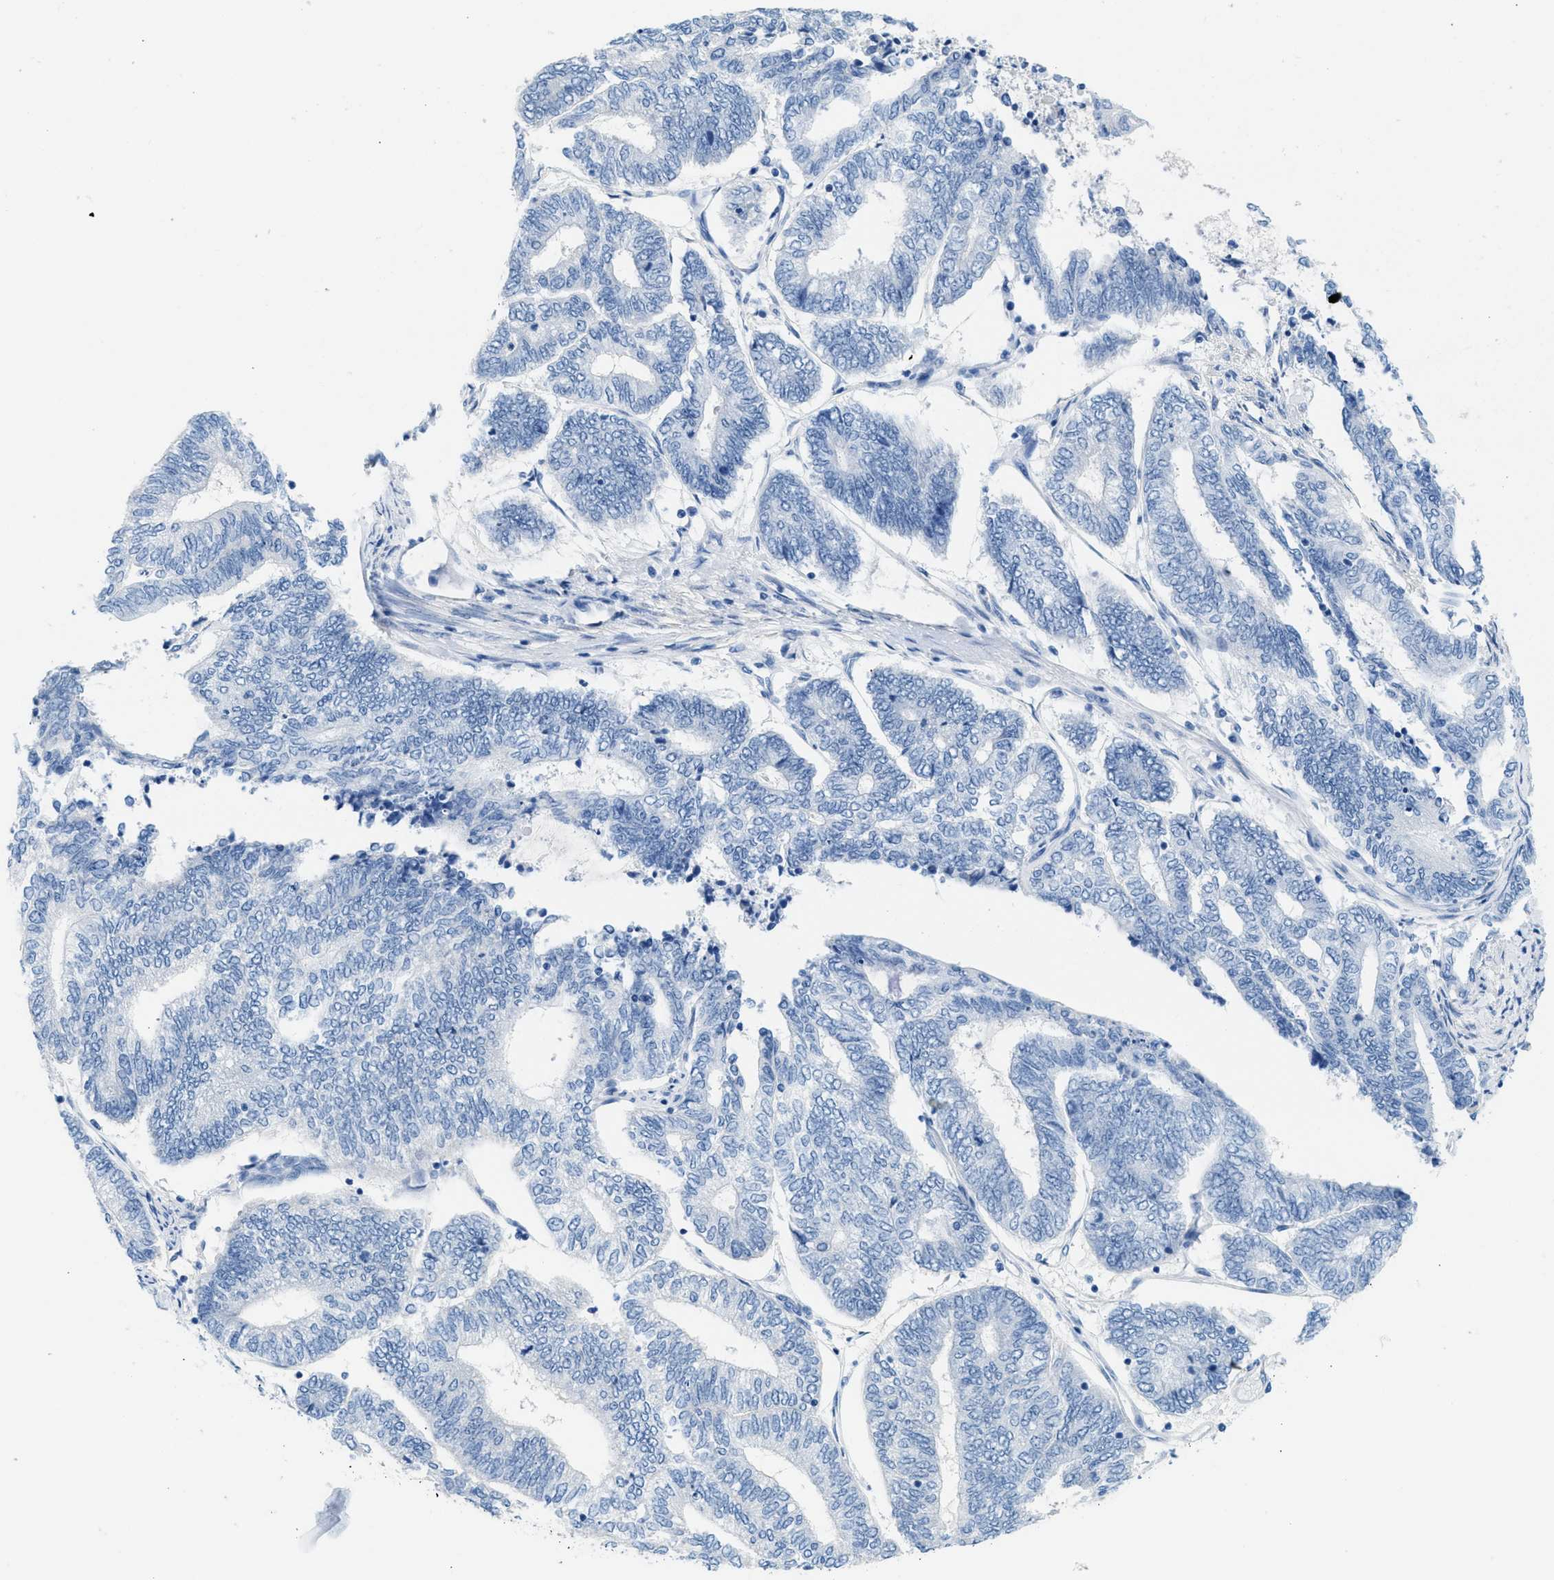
{"staining": {"intensity": "negative", "quantity": "none", "location": "none"}, "tissue": "endometrial cancer", "cell_type": "Tumor cells", "image_type": "cancer", "snomed": [{"axis": "morphology", "description": "Adenocarcinoma, NOS"}, {"axis": "topography", "description": "Uterus"}, {"axis": "topography", "description": "Endometrium"}], "caption": "Tumor cells are negative for protein expression in human endometrial cancer (adenocarcinoma).", "gene": "SPAM1", "patient": {"sex": "female", "age": 70}}